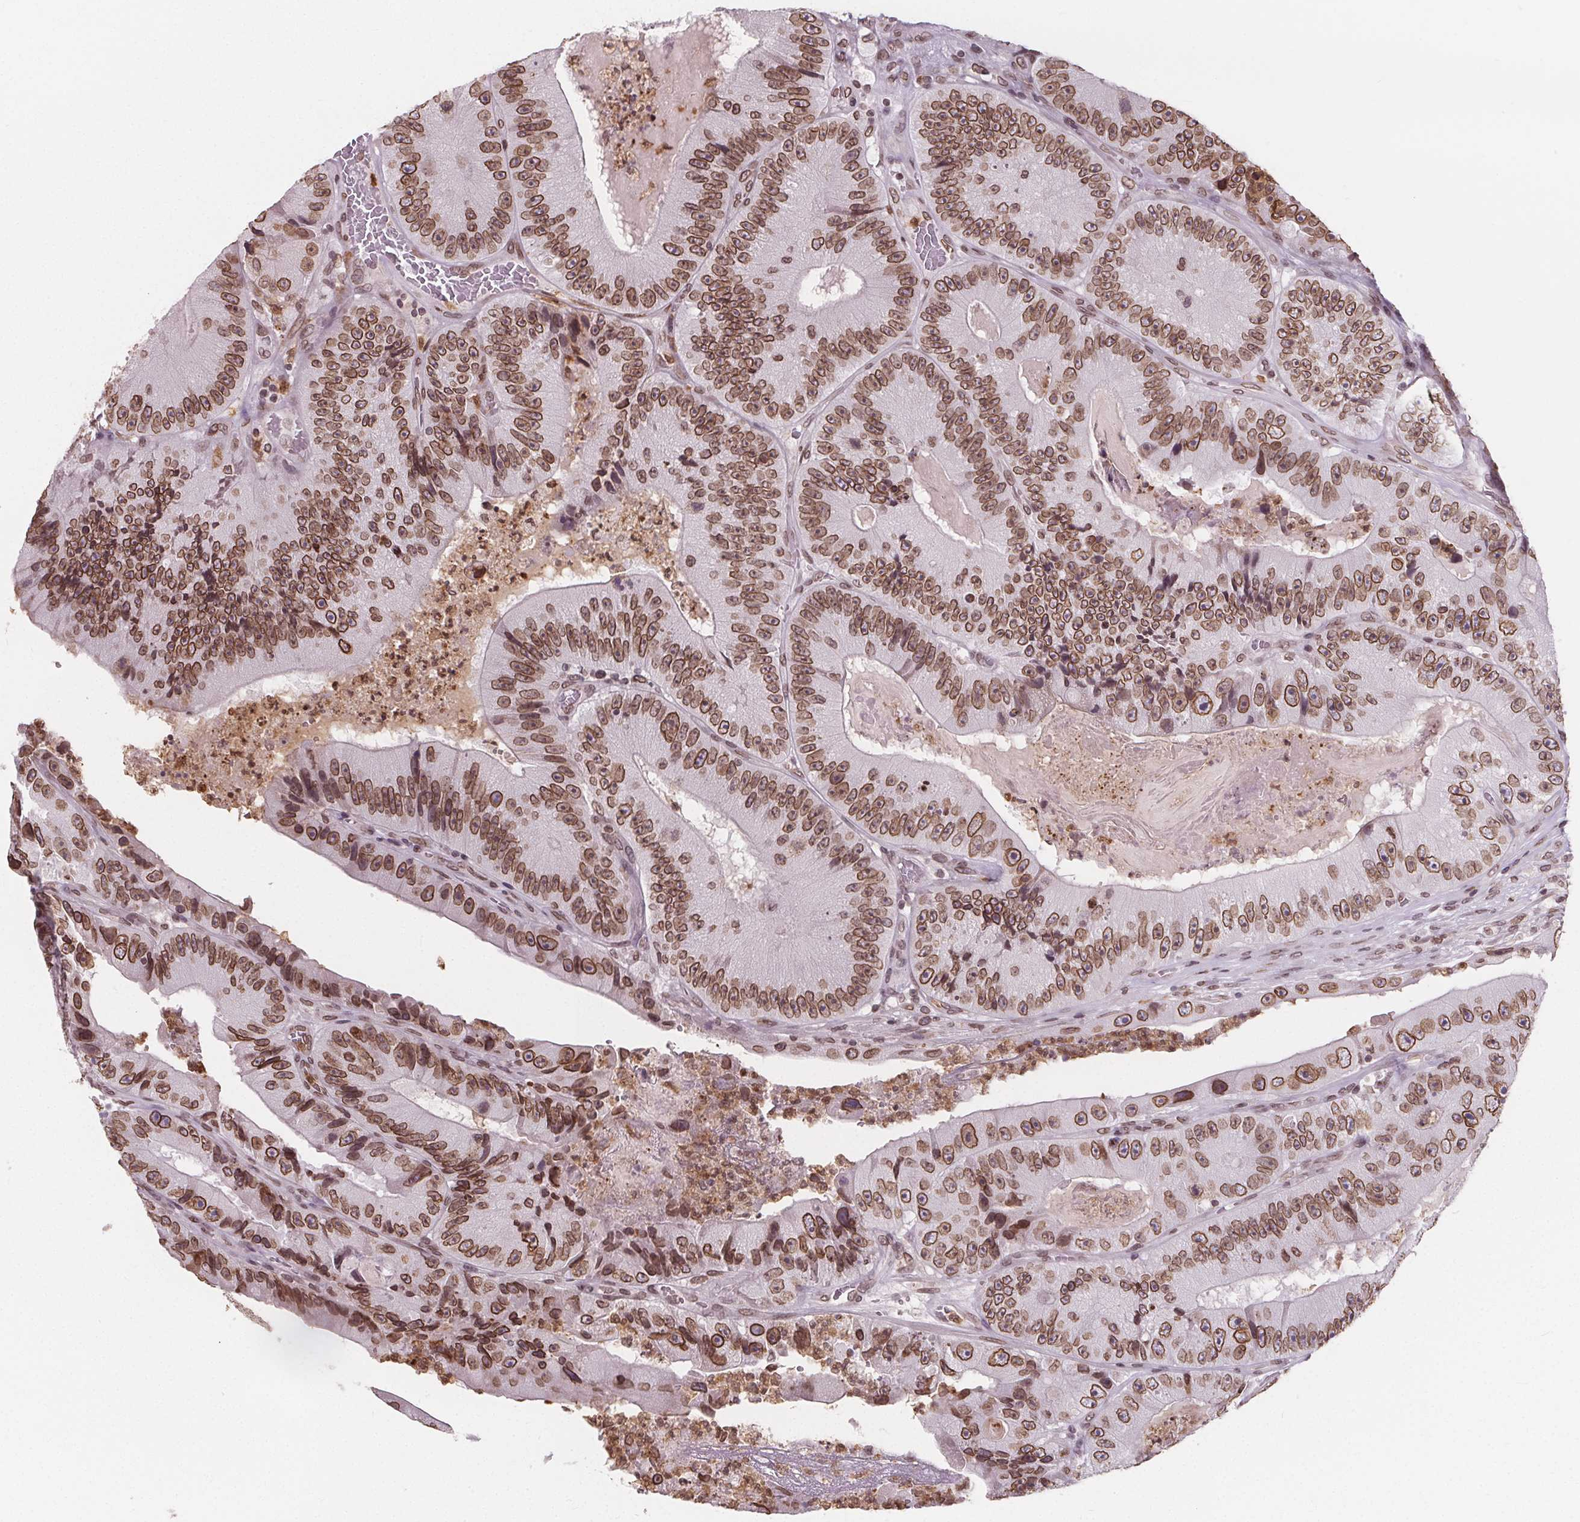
{"staining": {"intensity": "moderate", "quantity": ">75%", "location": "cytoplasmic/membranous,nuclear"}, "tissue": "colorectal cancer", "cell_type": "Tumor cells", "image_type": "cancer", "snomed": [{"axis": "morphology", "description": "Adenocarcinoma, NOS"}, {"axis": "topography", "description": "Colon"}], "caption": "A brown stain shows moderate cytoplasmic/membranous and nuclear expression of a protein in adenocarcinoma (colorectal) tumor cells.", "gene": "TTC39C", "patient": {"sex": "female", "age": 86}}